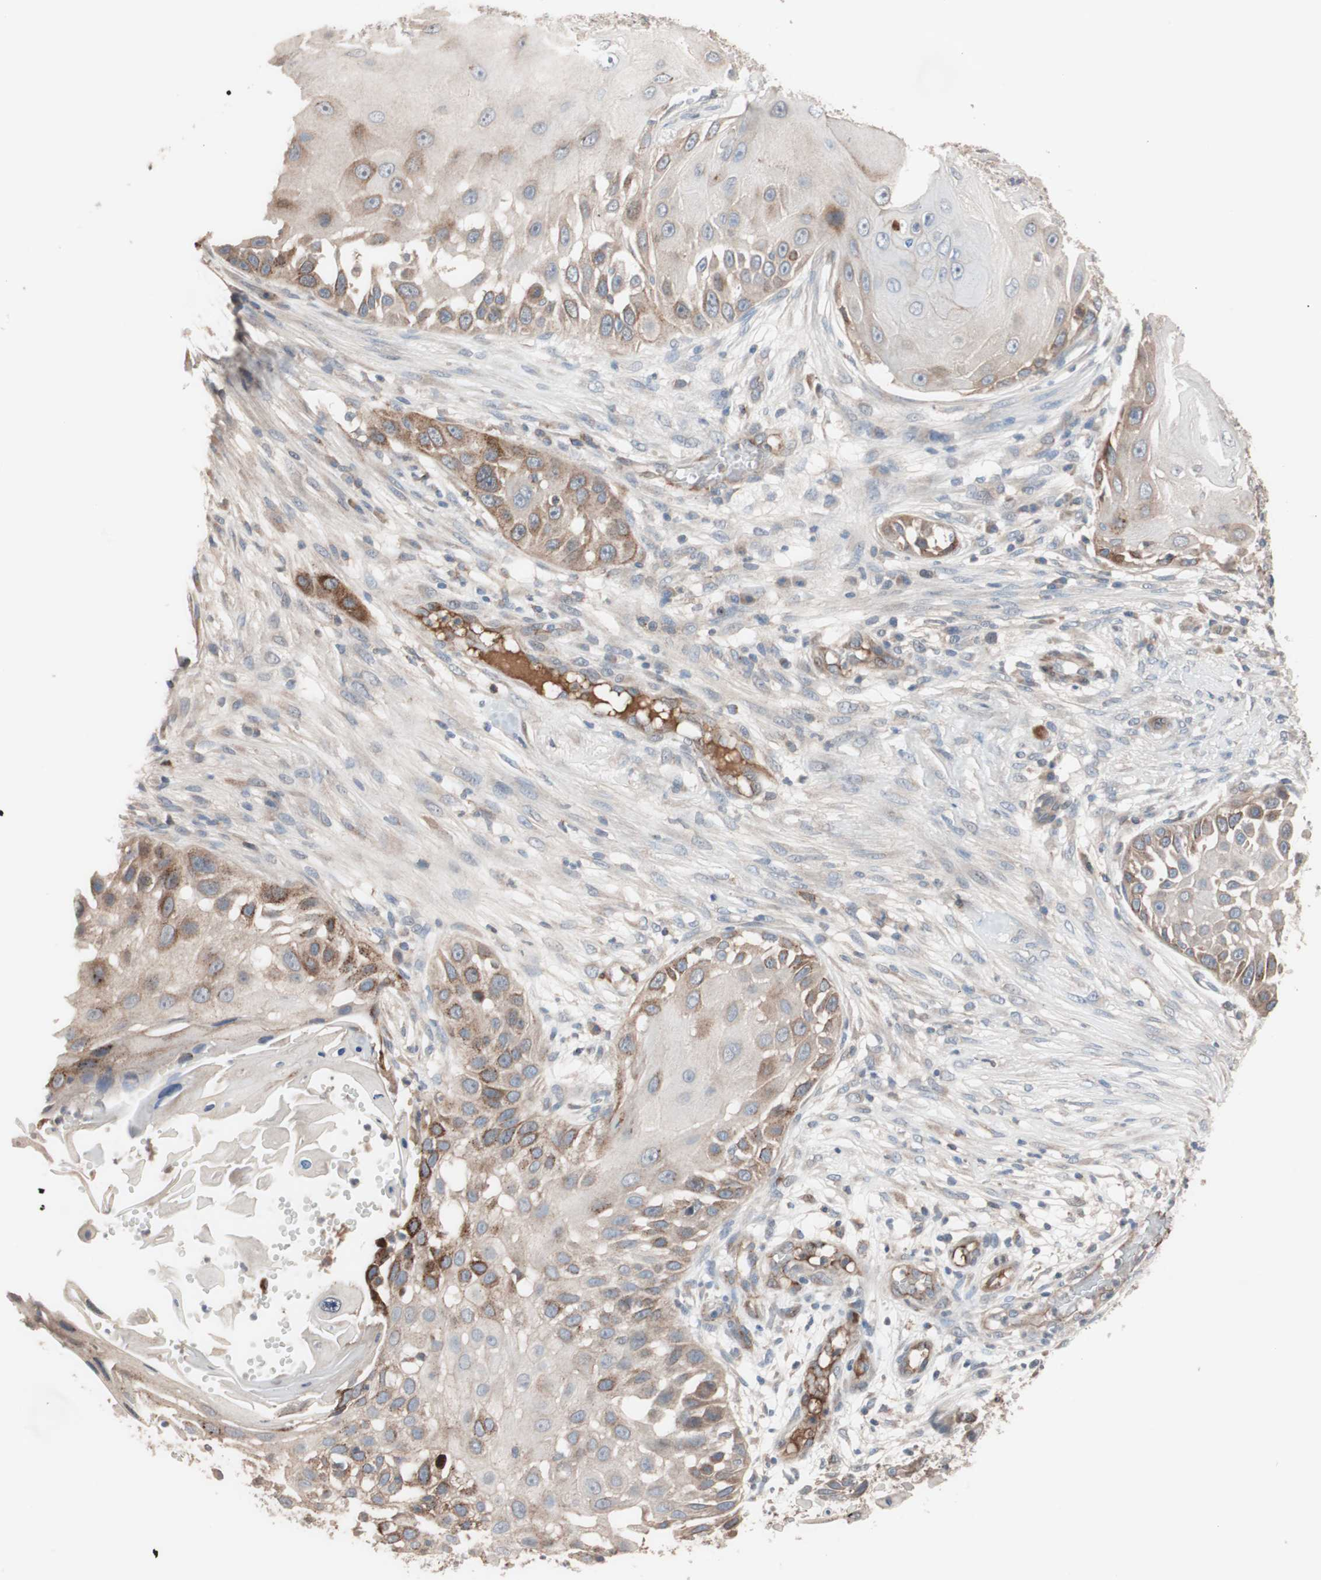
{"staining": {"intensity": "moderate", "quantity": ">75%", "location": "cytoplasmic/membranous"}, "tissue": "skin cancer", "cell_type": "Tumor cells", "image_type": "cancer", "snomed": [{"axis": "morphology", "description": "Squamous cell carcinoma, NOS"}, {"axis": "topography", "description": "Skin"}], "caption": "Immunohistochemistry (DAB) staining of human squamous cell carcinoma (skin) exhibits moderate cytoplasmic/membranous protein positivity in approximately >75% of tumor cells. The staining was performed using DAB, with brown indicating positive protein expression. Nuclei are stained blue with hematoxylin.", "gene": "SDC4", "patient": {"sex": "female", "age": 44}}